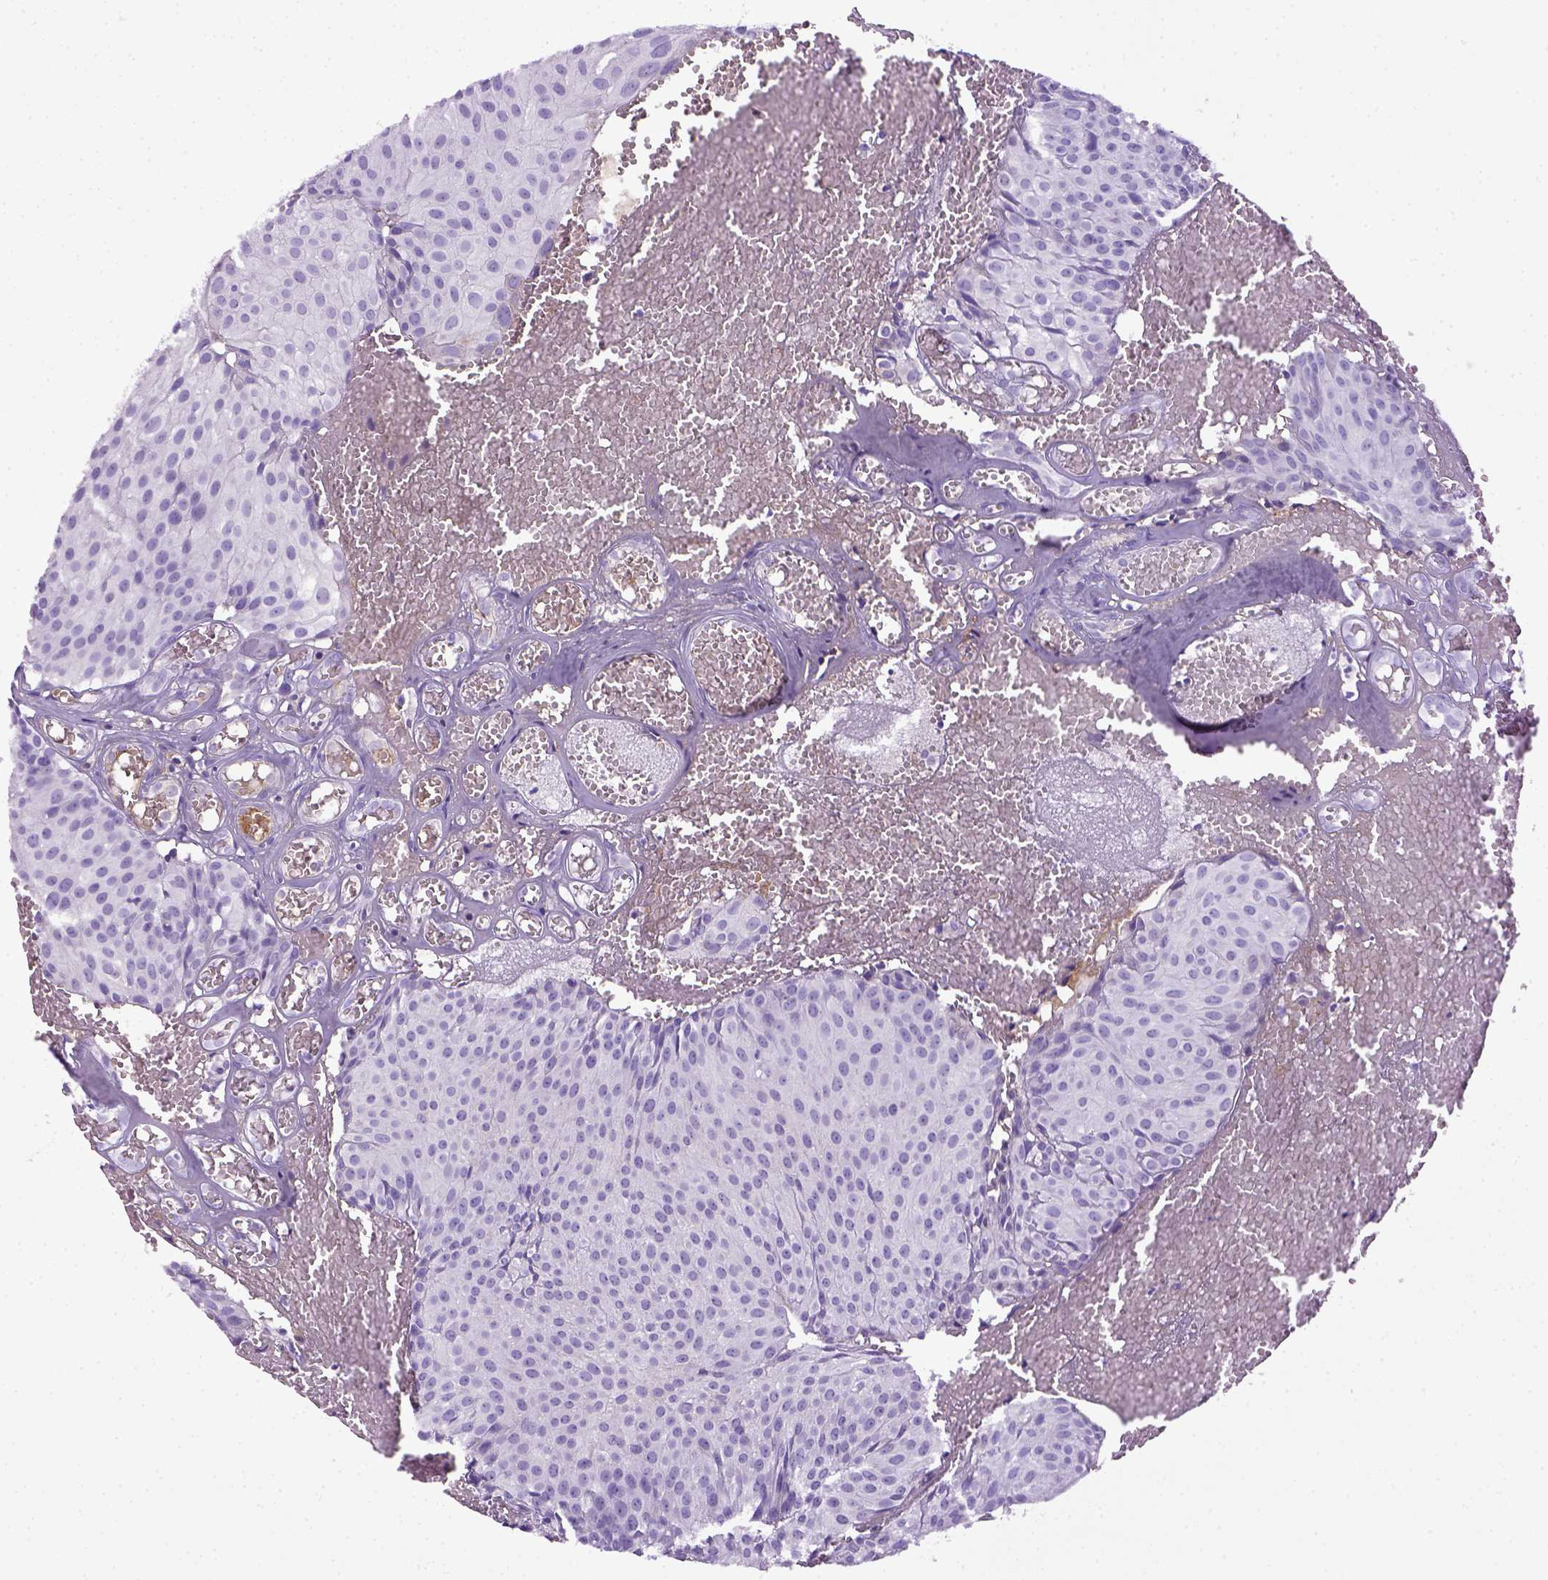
{"staining": {"intensity": "negative", "quantity": "none", "location": "none"}, "tissue": "urothelial cancer", "cell_type": "Tumor cells", "image_type": "cancer", "snomed": [{"axis": "morphology", "description": "Urothelial carcinoma, Low grade"}, {"axis": "topography", "description": "Urinary bladder"}], "caption": "This image is of urothelial cancer stained with IHC to label a protein in brown with the nuclei are counter-stained blue. There is no positivity in tumor cells. (DAB immunohistochemistry with hematoxylin counter stain).", "gene": "ITIH4", "patient": {"sex": "male", "age": 63}}